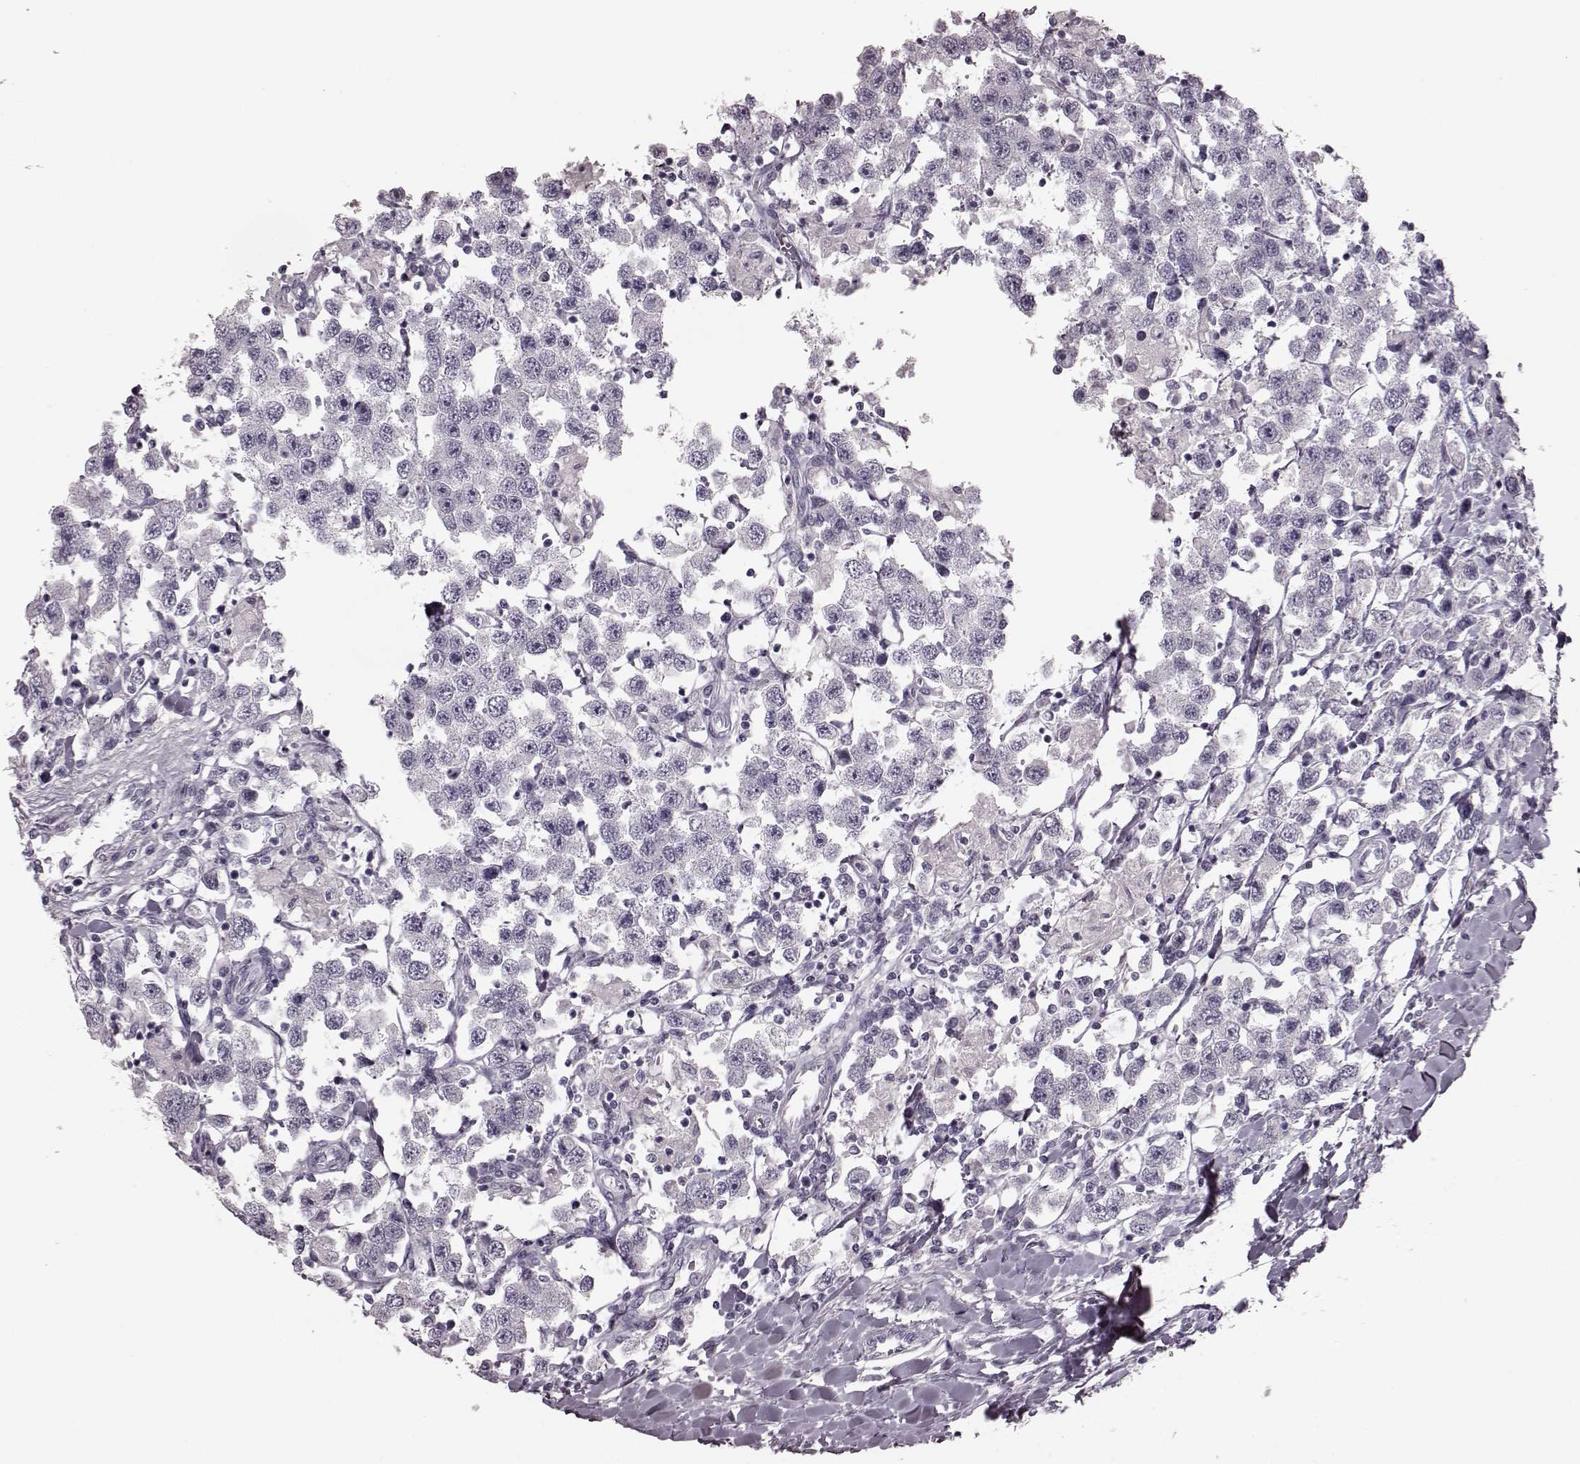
{"staining": {"intensity": "negative", "quantity": "none", "location": "none"}, "tissue": "testis cancer", "cell_type": "Tumor cells", "image_type": "cancer", "snomed": [{"axis": "morphology", "description": "Seminoma, NOS"}, {"axis": "topography", "description": "Testis"}], "caption": "Testis cancer was stained to show a protein in brown. There is no significant staining in tumor cells.", "gene": "TRPM1", "patient": {"sex": "male", "age": 45}}